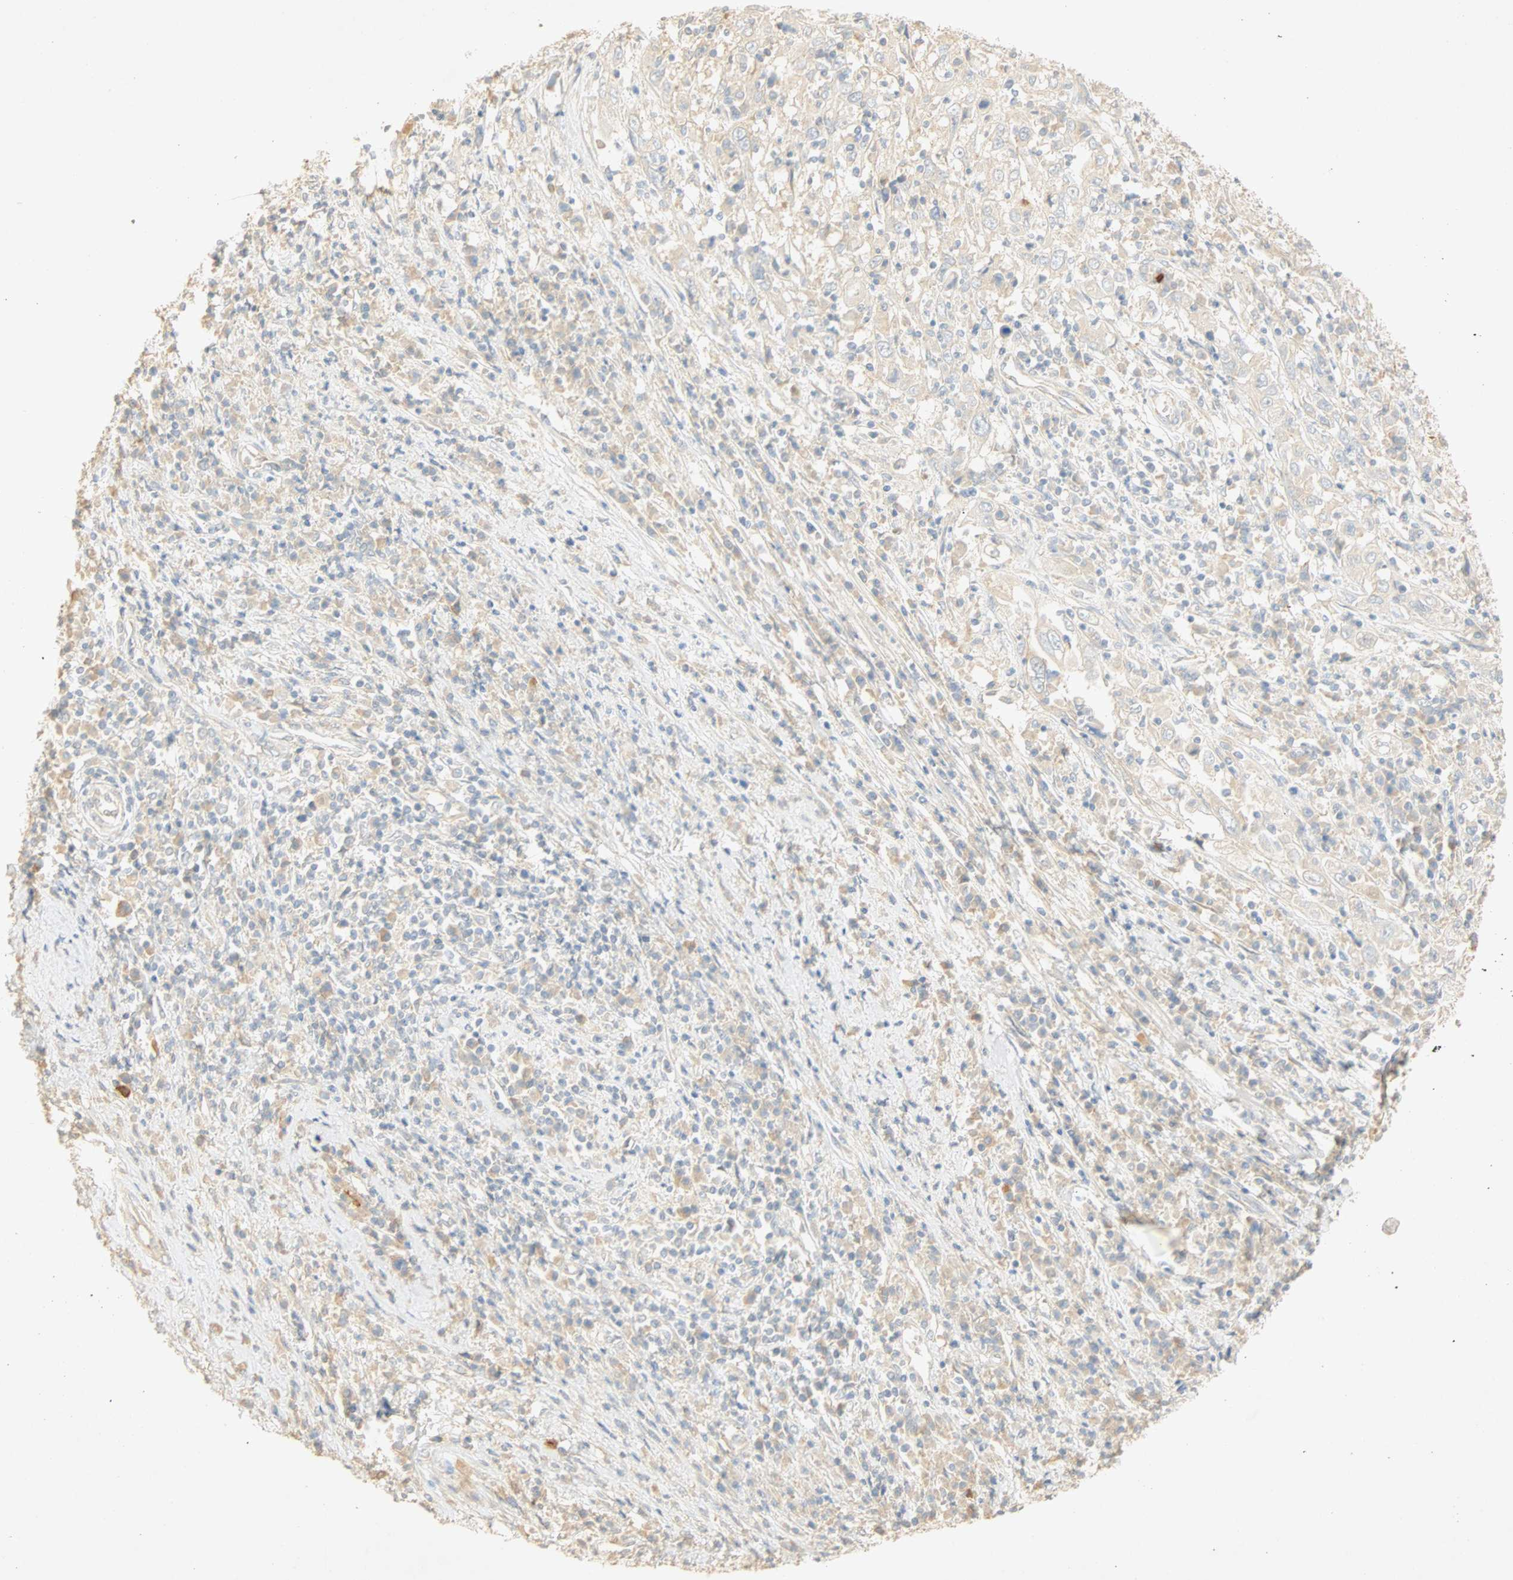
{"staining": {"intensity": "weak", "quantity": ">75%", "location": "cytoplasmic/membranous"}, "tissue": "cervical cancer", "cell_type": "Tumor cells", "image_type": "cancer", "snomed": [{"axis": "morphology", "description": "Squamous cell carcinoma, NOS"}, {"axis": "topography", "description": "Cervix"}], "caption": "Immunohistochemistry (DAB (3,3'-diaminobenzidine)) staining of human cervical cancer (squamous cell carcinoma) shows weak cytoplasmic/membranous protein positivity in approximately >75% of tumor cells.", "gene": "SELENBP1", "patient": {"sex": "female", "age": 46}}